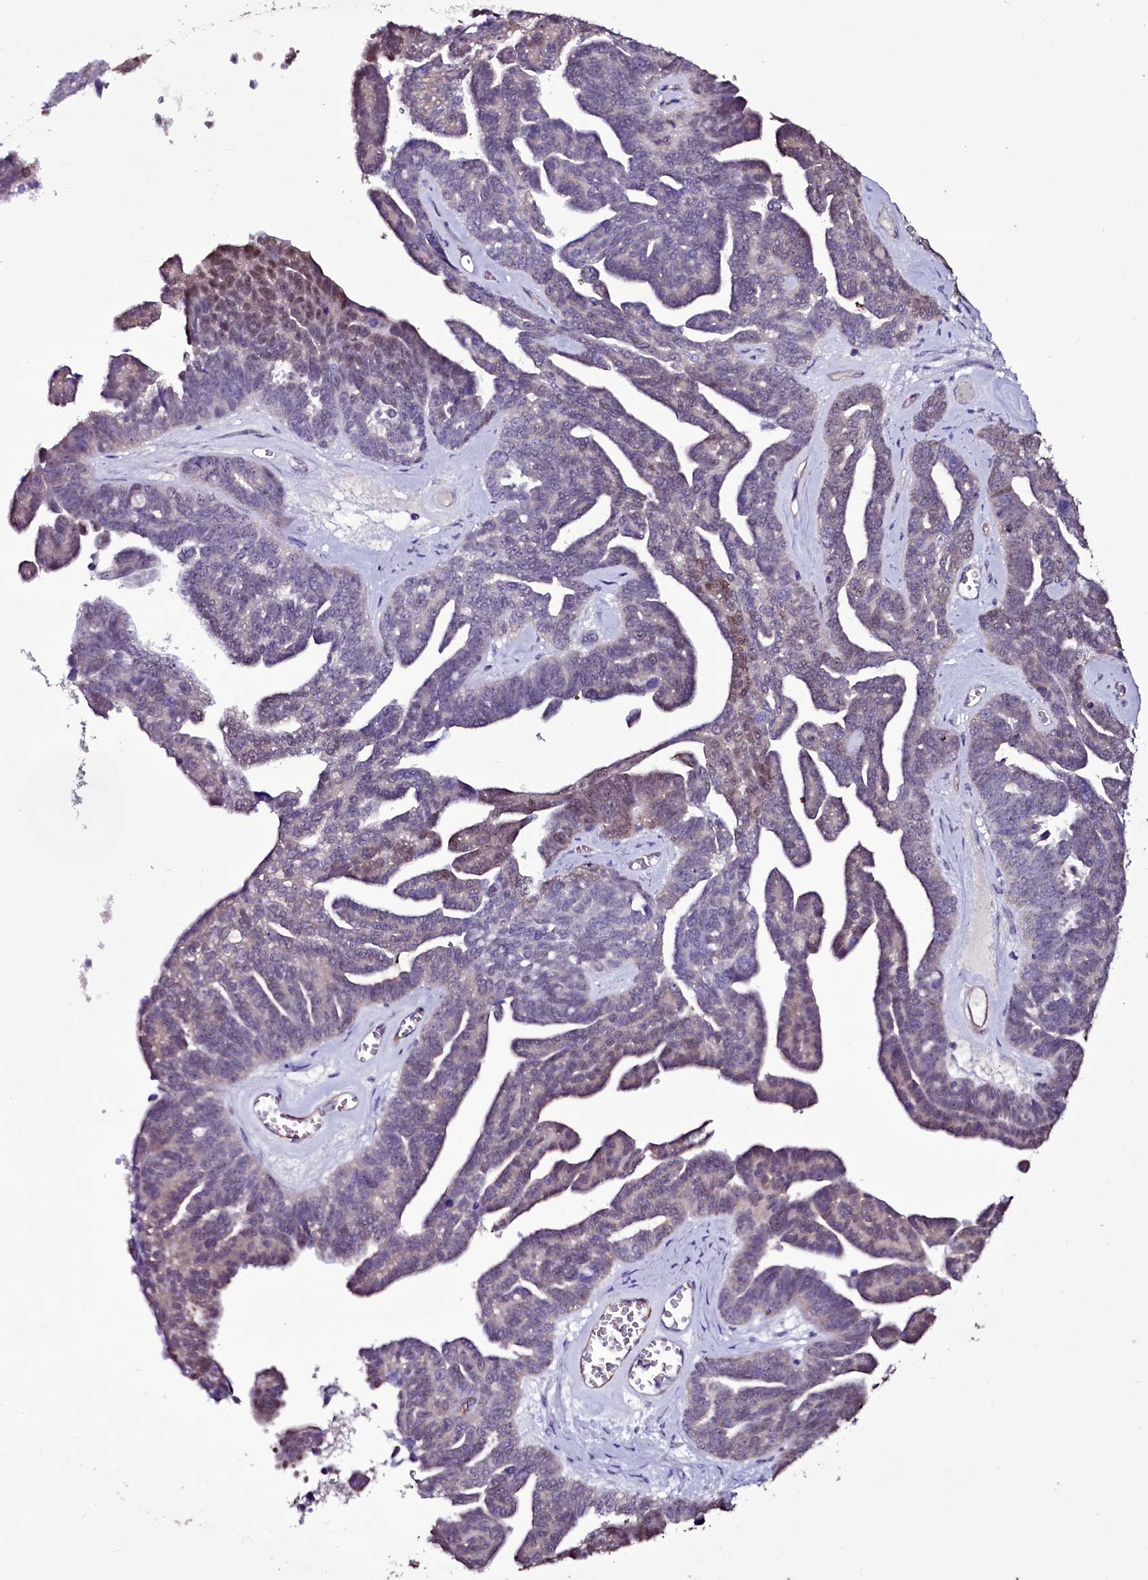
{"staining": {"intensity": "weak", "quantity": "<25%", "location": "cytoplasmic/membranous"}, "tissue": "ovarian cancer", "cell_type": "Tumor cells", "image_type": "cancer", "snomed": [{"axis": "morphology", "description": "Cystadenocarcinoma, serous, NOS"}, {"axis": "topography", "description": "Ovary"}], "caption": "Immunohistochemistry photomicrograph of neoplastic tissue: ovarian cancer (serous cystadenocarcinoma) stained with DAB (3,3'-diaminobenzidine) shows no significant protein staining in tumor cells.", "gene": "MEX3C", "patient": {"sex": "female", "age": 79}}